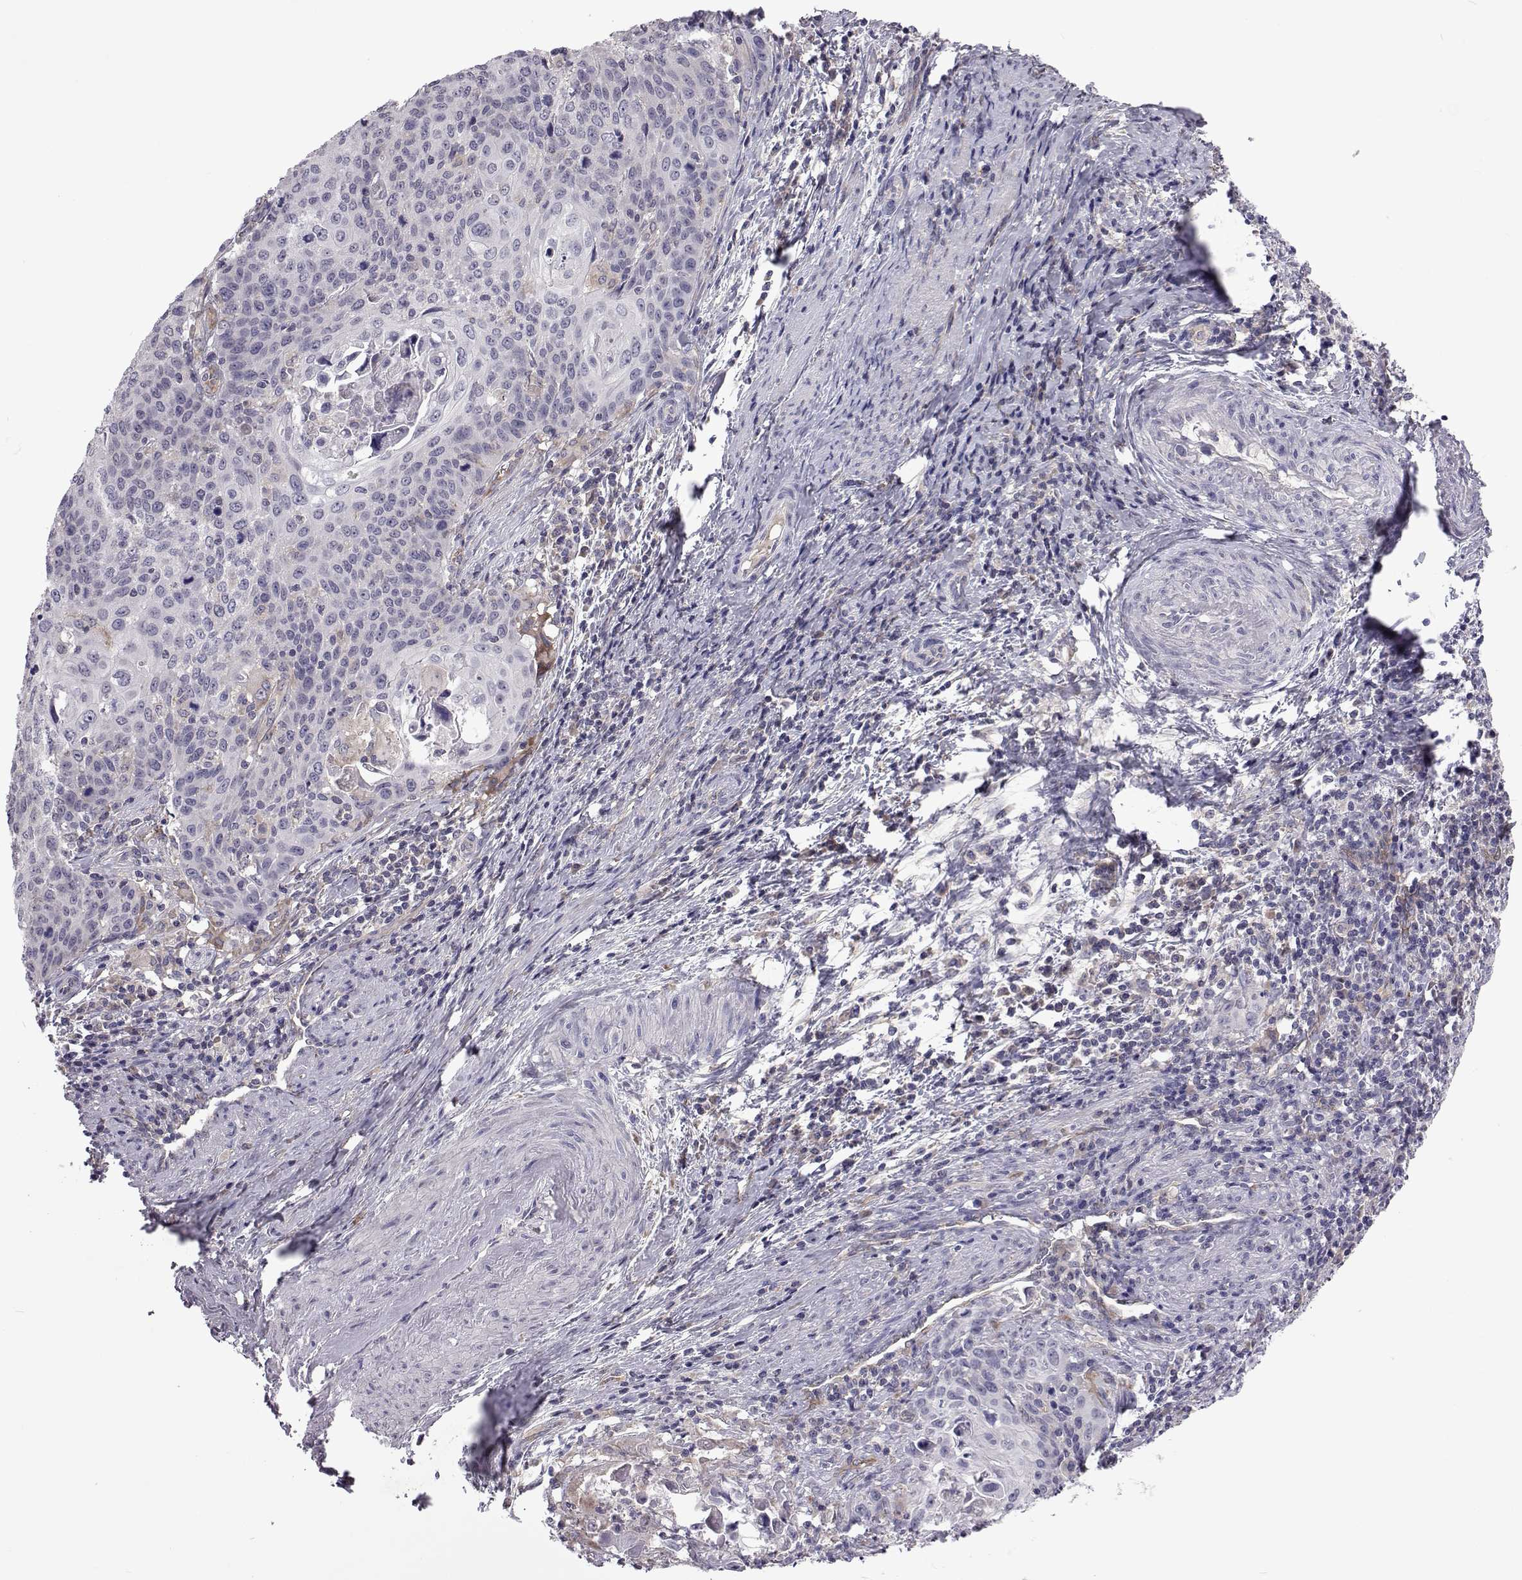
{"staining": {"intensity": "negative", "quantity": "none", "location": "none"}, "tissue": "cervical cancer", "cell_type": "Tumor cells", "image_type": "cancer", "snomed": [{"axis": "morphology", "description": "Squamous cell carcinoma, NOS"}, {"axis": "topography", "description": "Cervix"}], "caption": "A histopathology image of cervical squamous cell carcinoma stained for a protein demonstrates no brown staining in tumor cells.", "gene": "TCF15", "patient": {"sex": "female", "age": 65}}